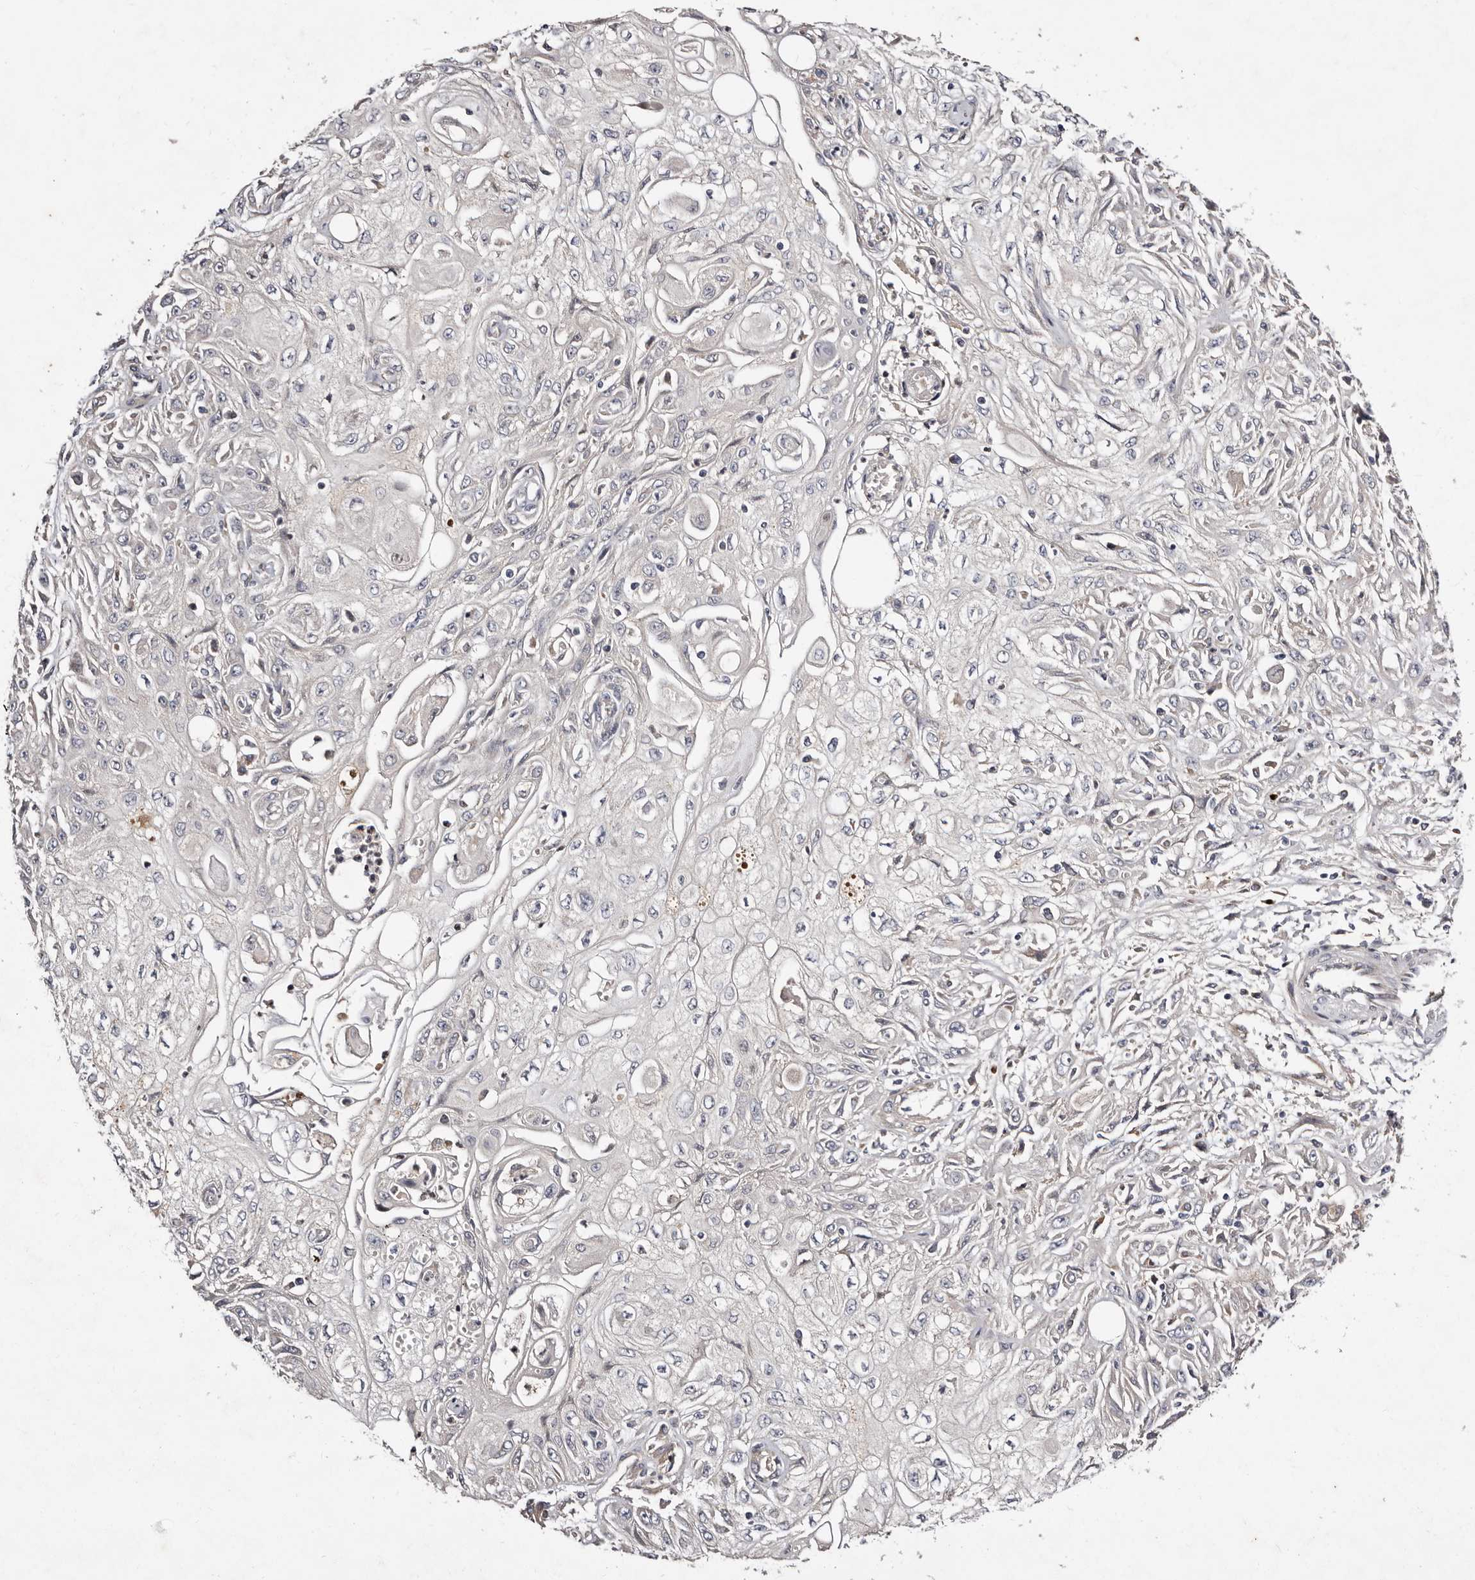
{"staining": {"intensity": "negative", "quantity": "none", "location": "none"}, "tissue": "skin cancer", "cell_type": "Tumor cells", "image_type": "cancer", "snomed": [{"axis": "morphology", "description": "Squamous cell carcinoma, NOS"}, {"axis": "morphology", "description": "Squamous cell carcinoma, metastatic, NOS"}, {"axis": "topography", "description": "Skin"}, {"axis": "topography", "description": "Lymph node"}], "caption": "DAB (3,3'-diaminobenzidine) immunohistochemical staining of human skin cancer exhibits no significant expression in tumor cells.", "gene": "DACT2", "patient": {"sex": "male", "age": 75}}